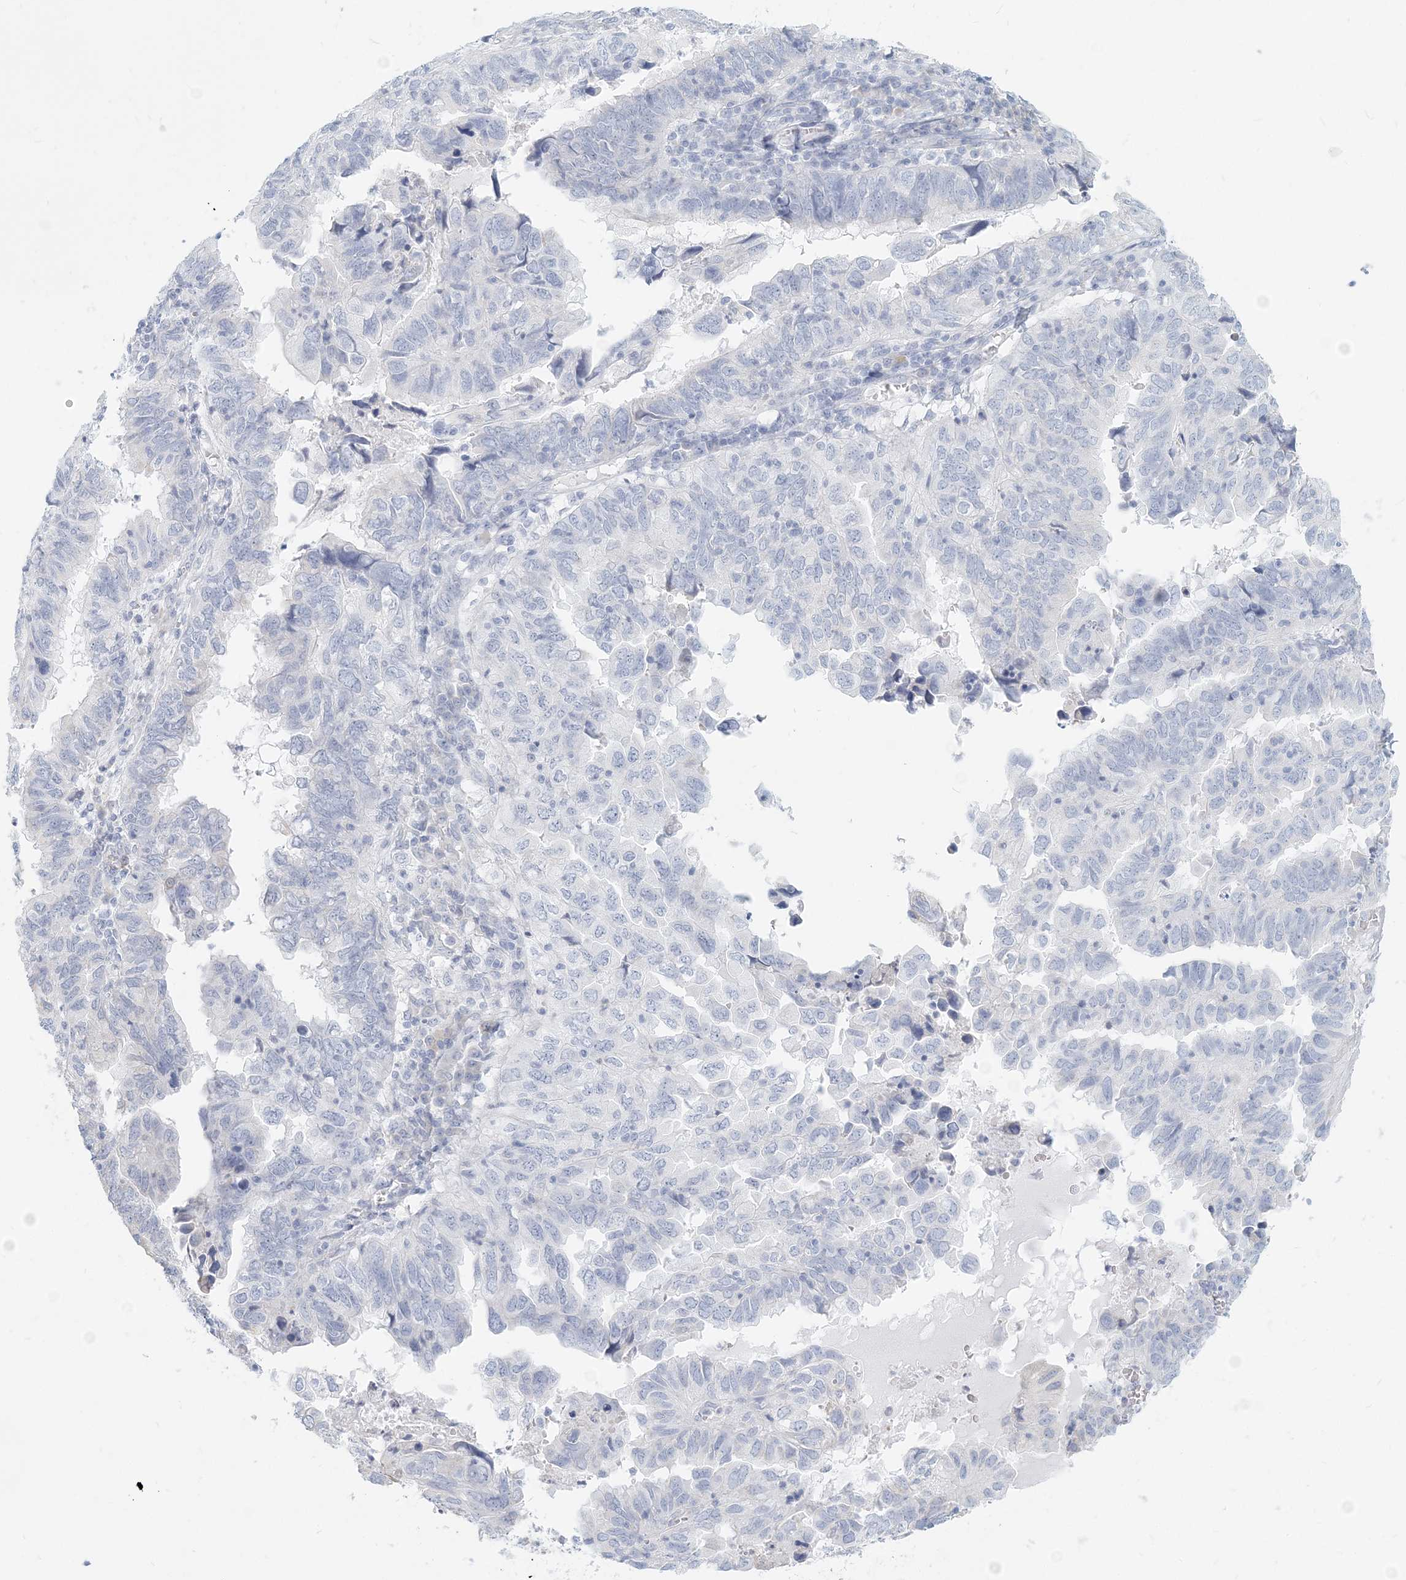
{"staining": {"intensity": "negative", "quantity": "none", "location": "none"}, "tissue": "endometrial cancer", "cell_type": "Tumor cells", "image_type": "cancer", "snomed": [{"axis": "morphology", "description": "Adenocarcinoma, NOS"}, {"axis": "topography", "description": "Uterus"}], "caption": "Image shows no significant protein expression in tumor cells of endometrial adenocarcinoma.", "gene": "CSN1S1", "patient": {"sex": "female", "age": 77}}